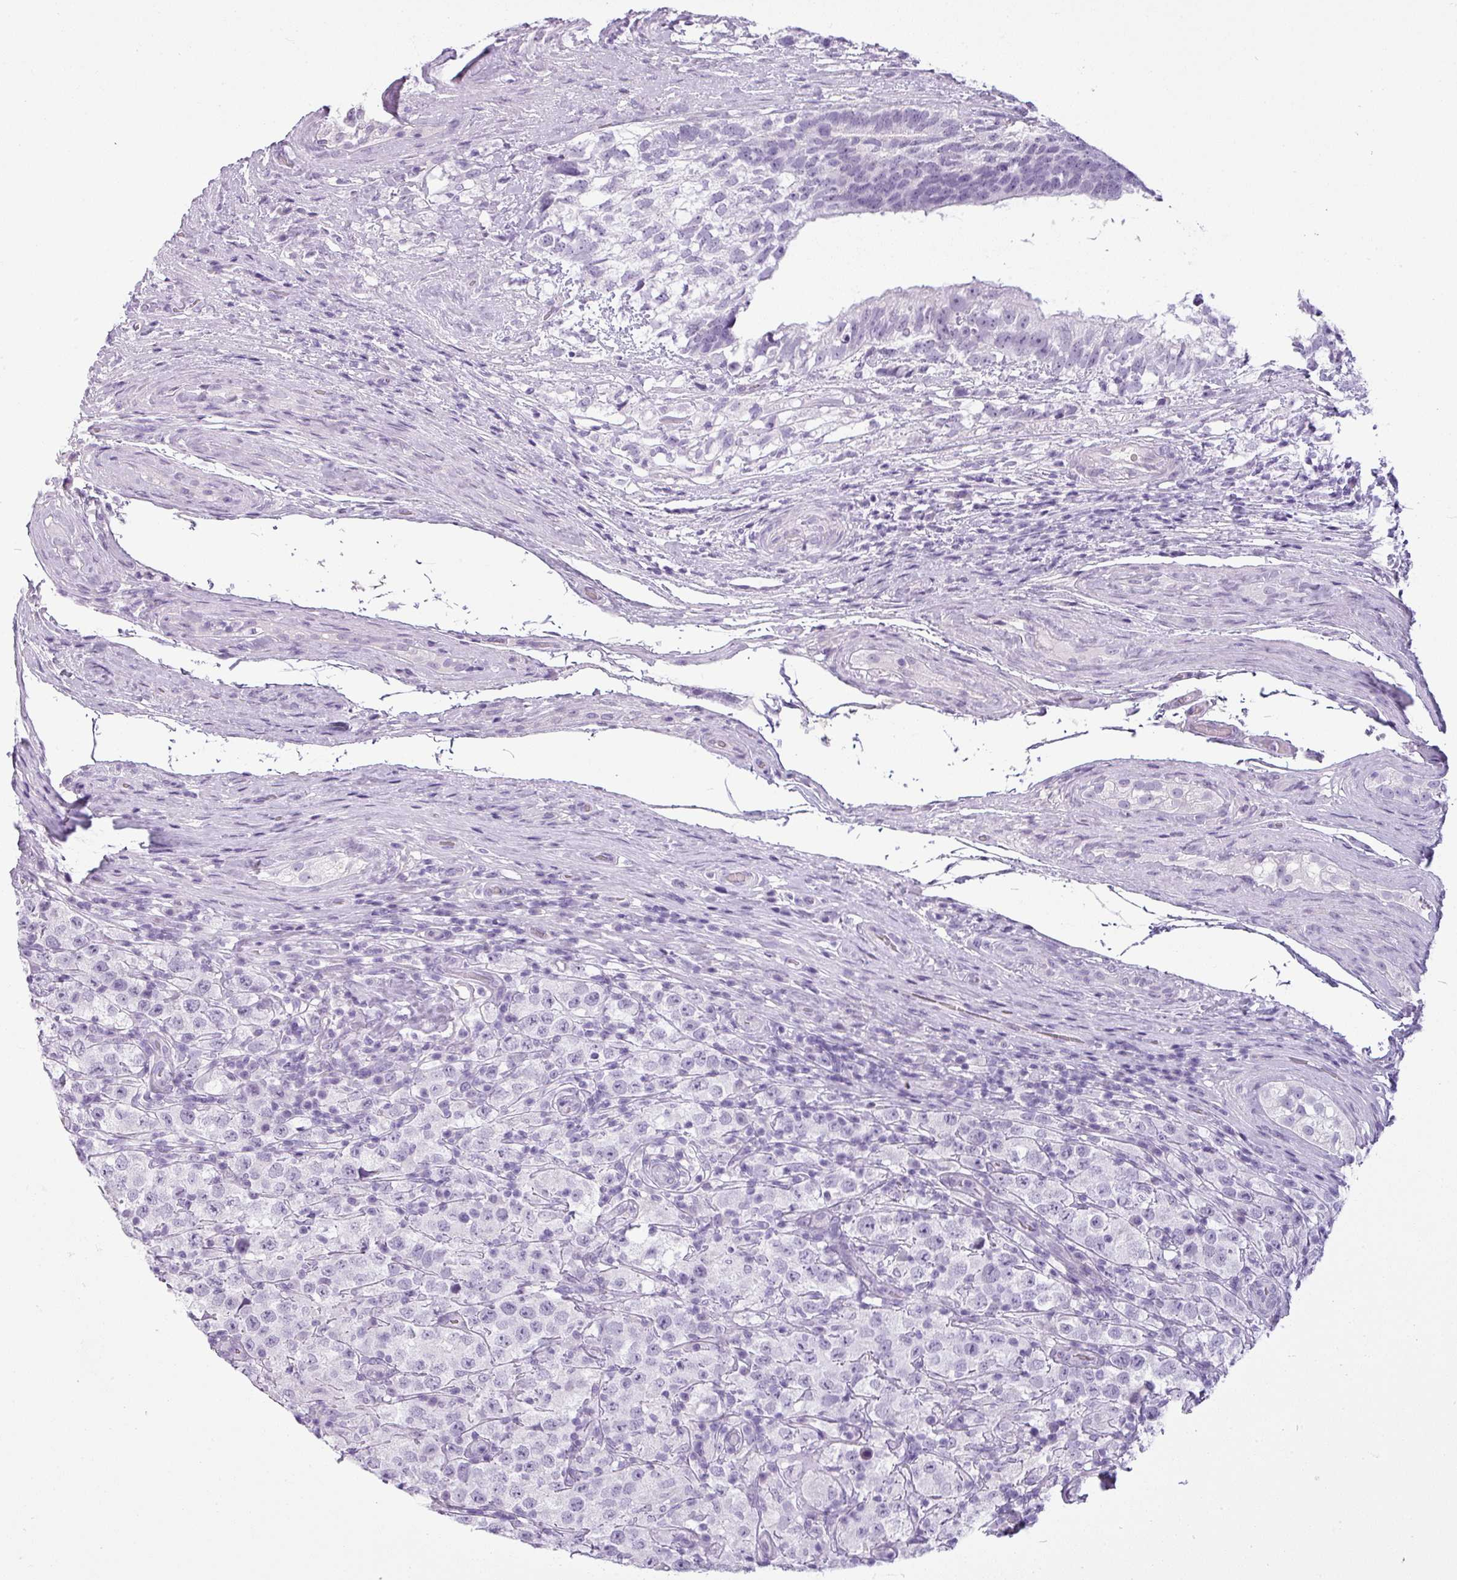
{"staining": {"intensity": "negative", "quantity": "none", "location": "none"}, "tissue": "testis cancer", "cell_type": "Tumor cells", "image_type": "cancer", "snomed": [{"axis": "morphology", "description": "Seminoma, NOS"}, {"axis": "morphology", "description": "Carcinoma, Embryonal, NOS"}, {"axis": "topography", "description": "Testis"}], "caption": "IHC of embryonal carcinoma (testis) exhibits no staining in tumor cells.", "gene": "CDH16", "patient": {"sex": "male", "age": 41}}